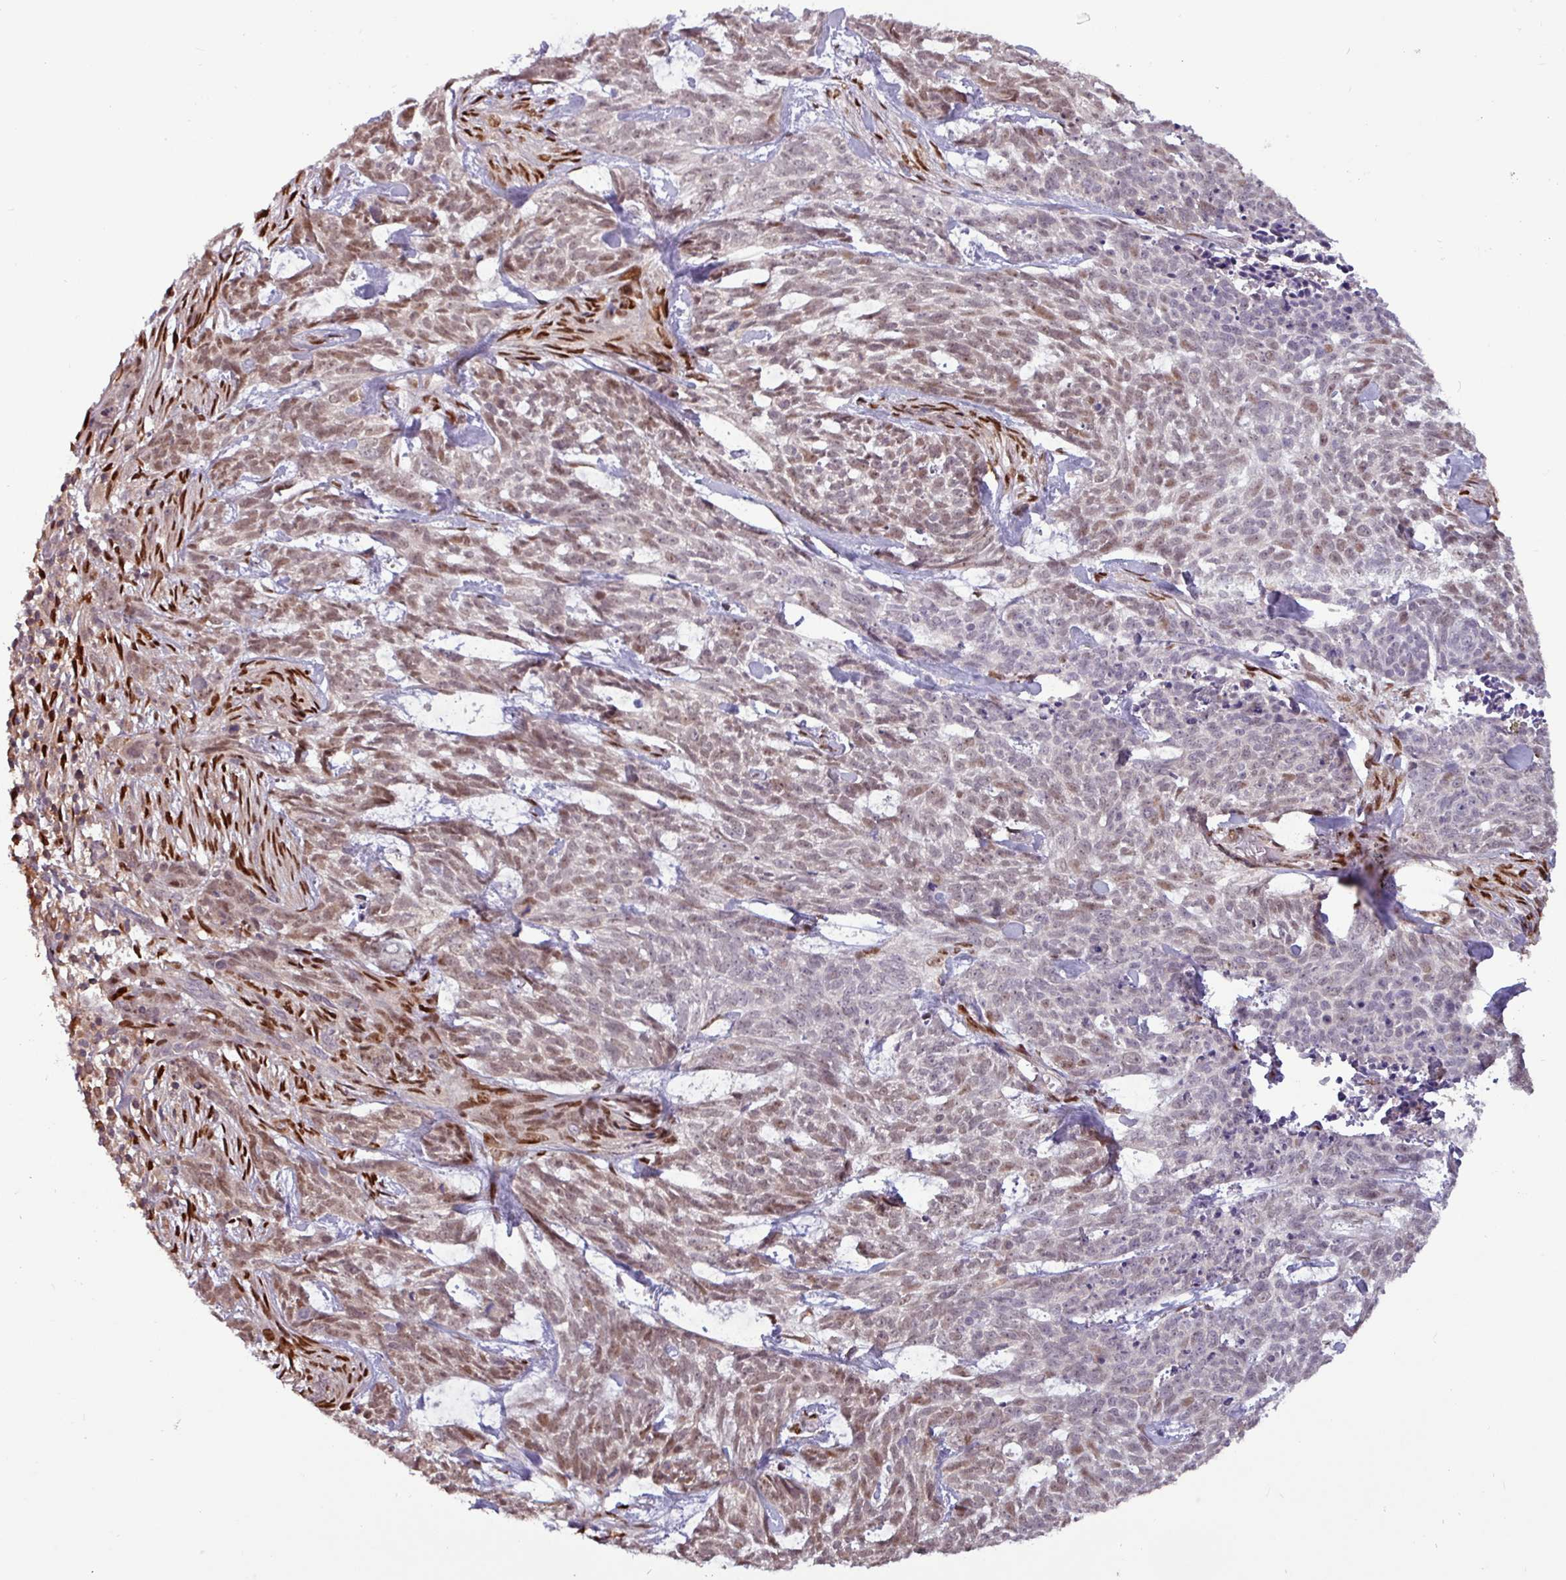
{"staining": {"intensity": "weak", "quantity": "25%-75%", "location": "nuclear"}, "tissue": "skin cancer", "cell_type": "Tumor cells", "image_type": "cancer", "snomed": [{"axis": "morphology", "description": "Basal cell carcinoma"}, {"axis": "topography", "description": "Skin"}], "caption": "High-magnification brightfield microscopy of skin cancer (basal cell carcinoma) stained with DAB (3,3'-diaminobenzidine) (brown) and counterstained with hematoxylin (blue). tumor cells exhibit weak nuclear expression is present in approximately25%-75% of cells. (DAB (3,3'-diaminobenzidine) IHC, brown staining for protein, blue staining for nuclei).", "gene": "PRRX1", "patient": {"sex": "female", "age": 93}}